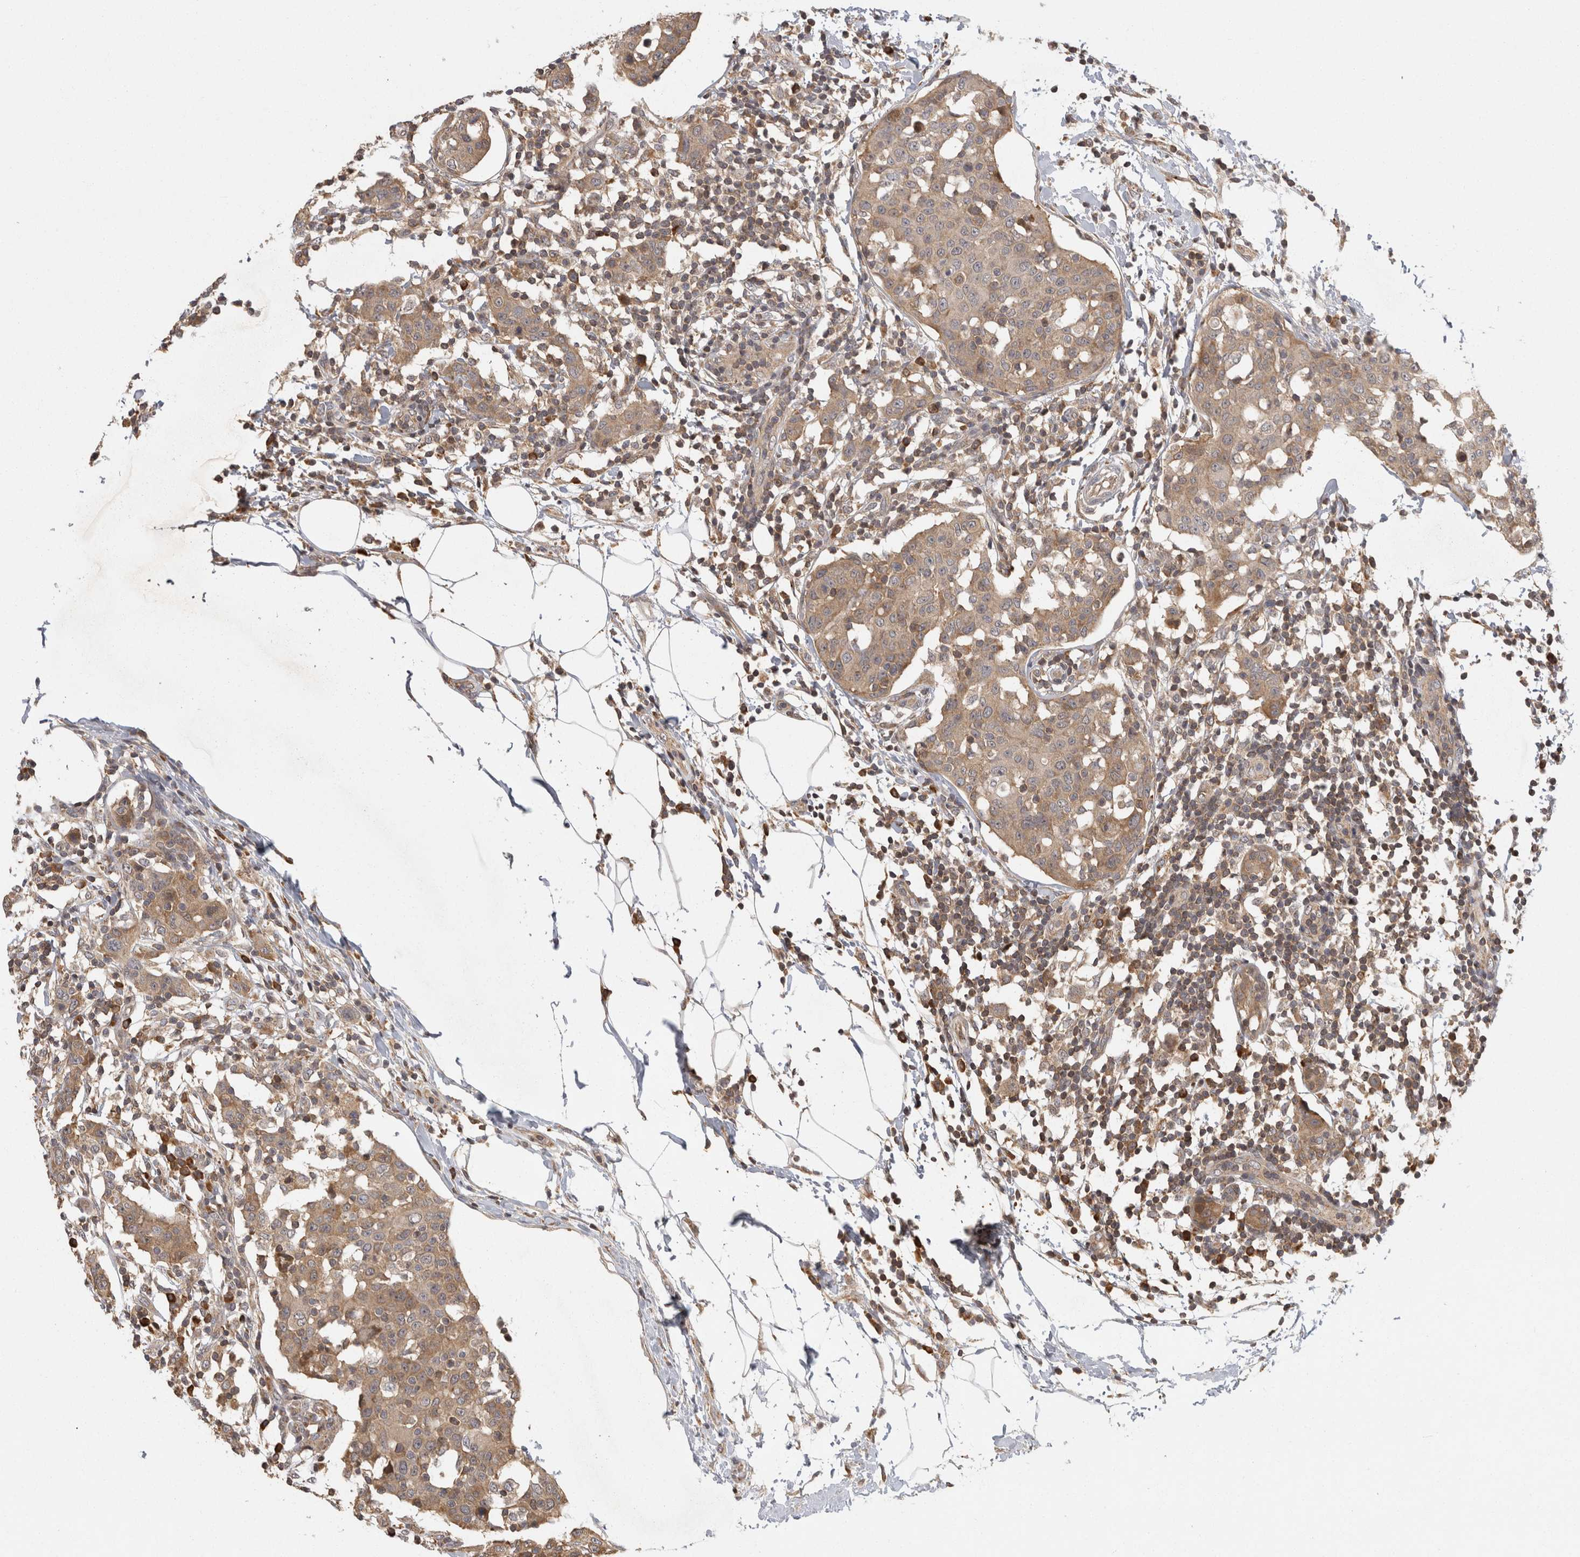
{"staining": {"intensity": "weak", "quantity": ">75%", "location": "cytoplasmic/membranous"}, "tissue": "breast cancer", "cell_type": "Tumor cells", "image_type": "cancer", "snomed": [{"axis": "morphology", "description": "Normal tissue, NOS"}, {"axis": "morphology", "description": "Duct carcinoma"}, {"axis": "topography", "description": "Breast"}], "caption": "High-power microscopy captured an IHC histopathology image of breast cancer (intraductal carcinoma), revealing weak cytoplasmic/membranous positivity in approximately >75% of tumor cells.", "gene": "ACAT2", "patient": {"sex": "female", "age": 37}}